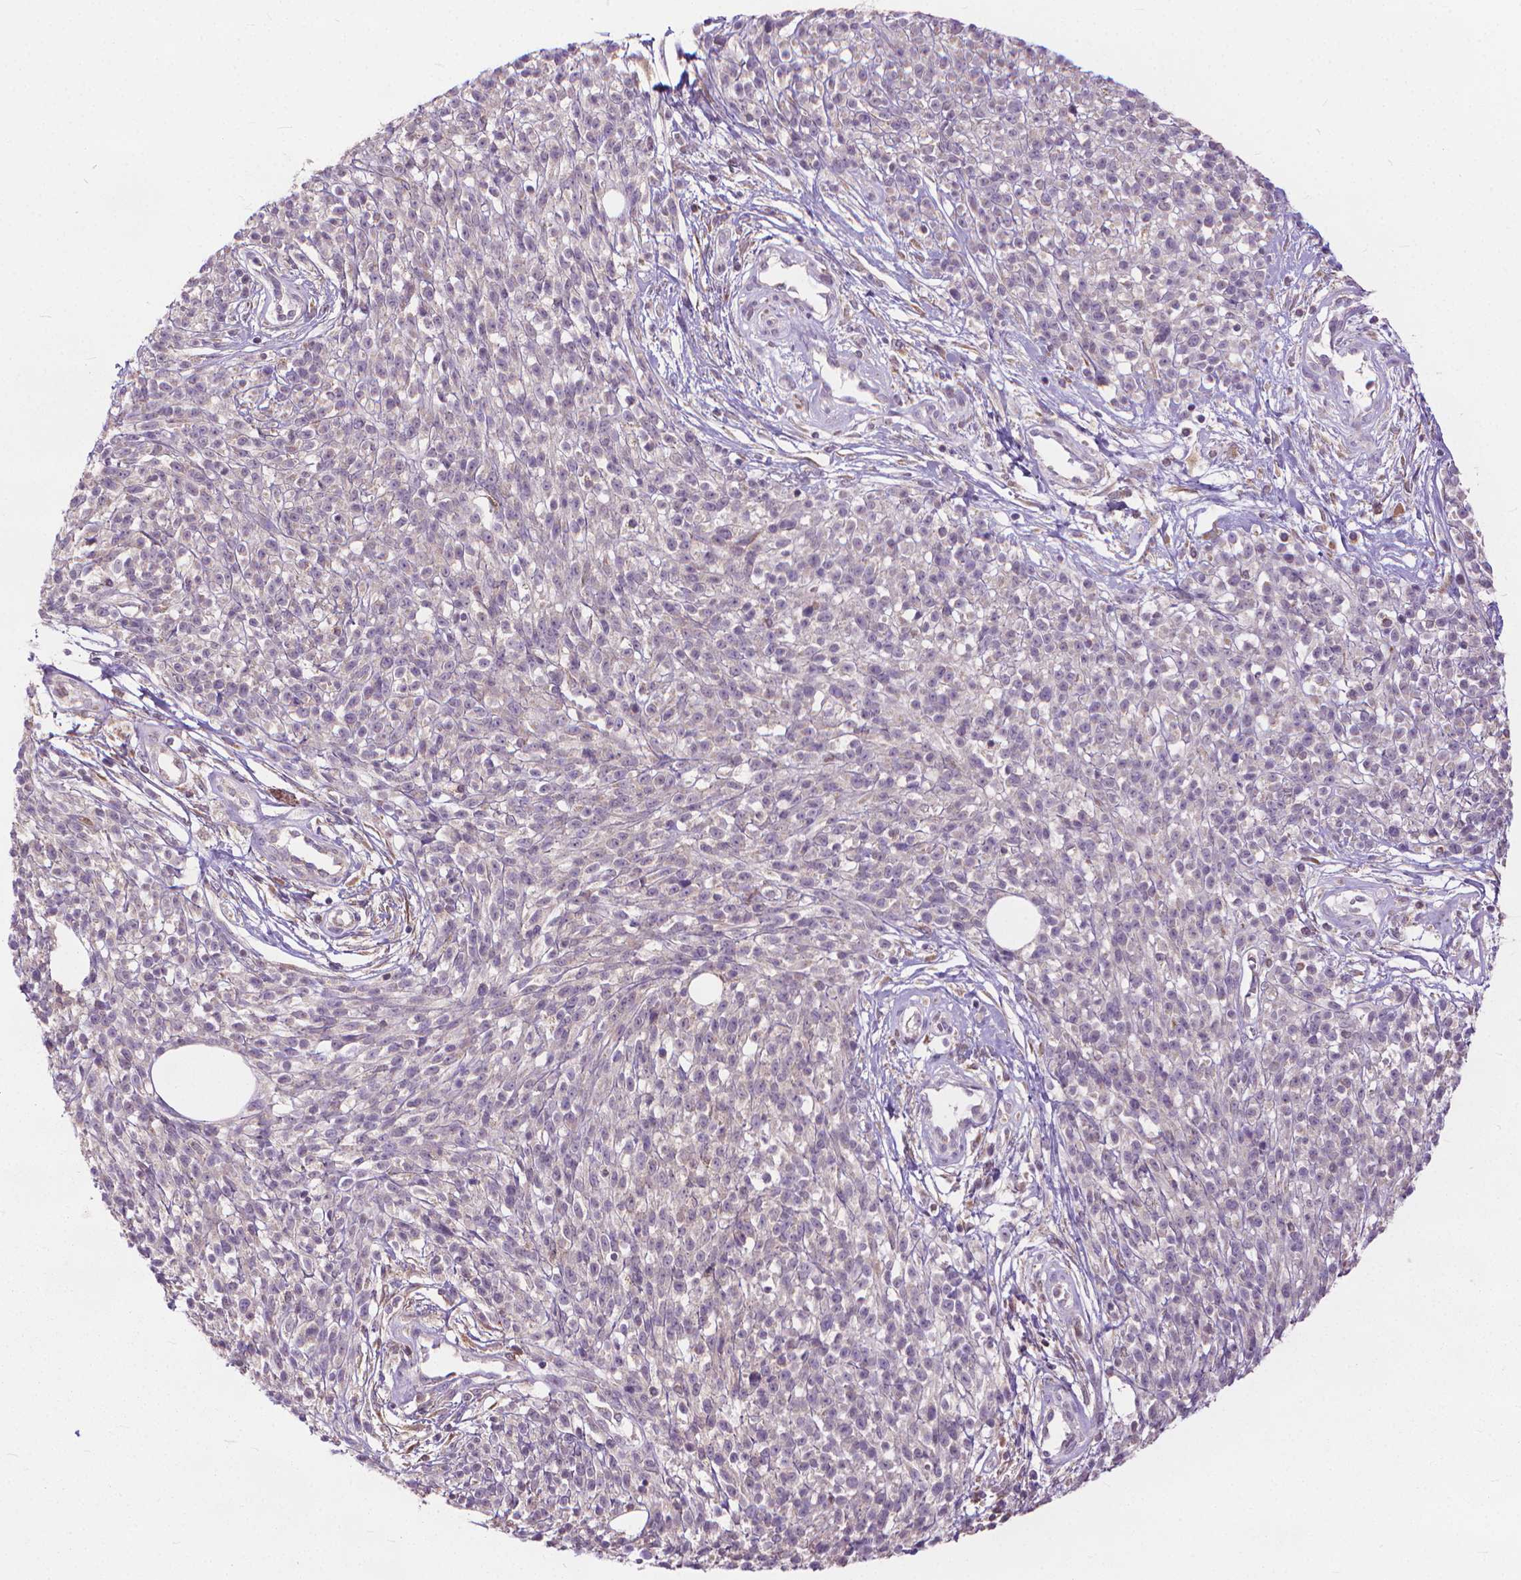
{"staining": {"intensity": "negative", "quantity": "none", "location": "none"}, "tissue": "melanoma", "cell_type": "Tumor cells", "image_type": "cancer", "snomed": [{"axis": "morphology", "description": "Malignant melanoma, NOS"}, {"axis": "topography", "description": "Skin"}, {"axis": "topography", "description": "Skin of trunk"}], "caption": "The immunohistochemistry photomicrograph has no significant expression in tumor cells of melanoma tissue.", "gene": "NUDT1", "patient": {"sex": "male", "age": 74}}